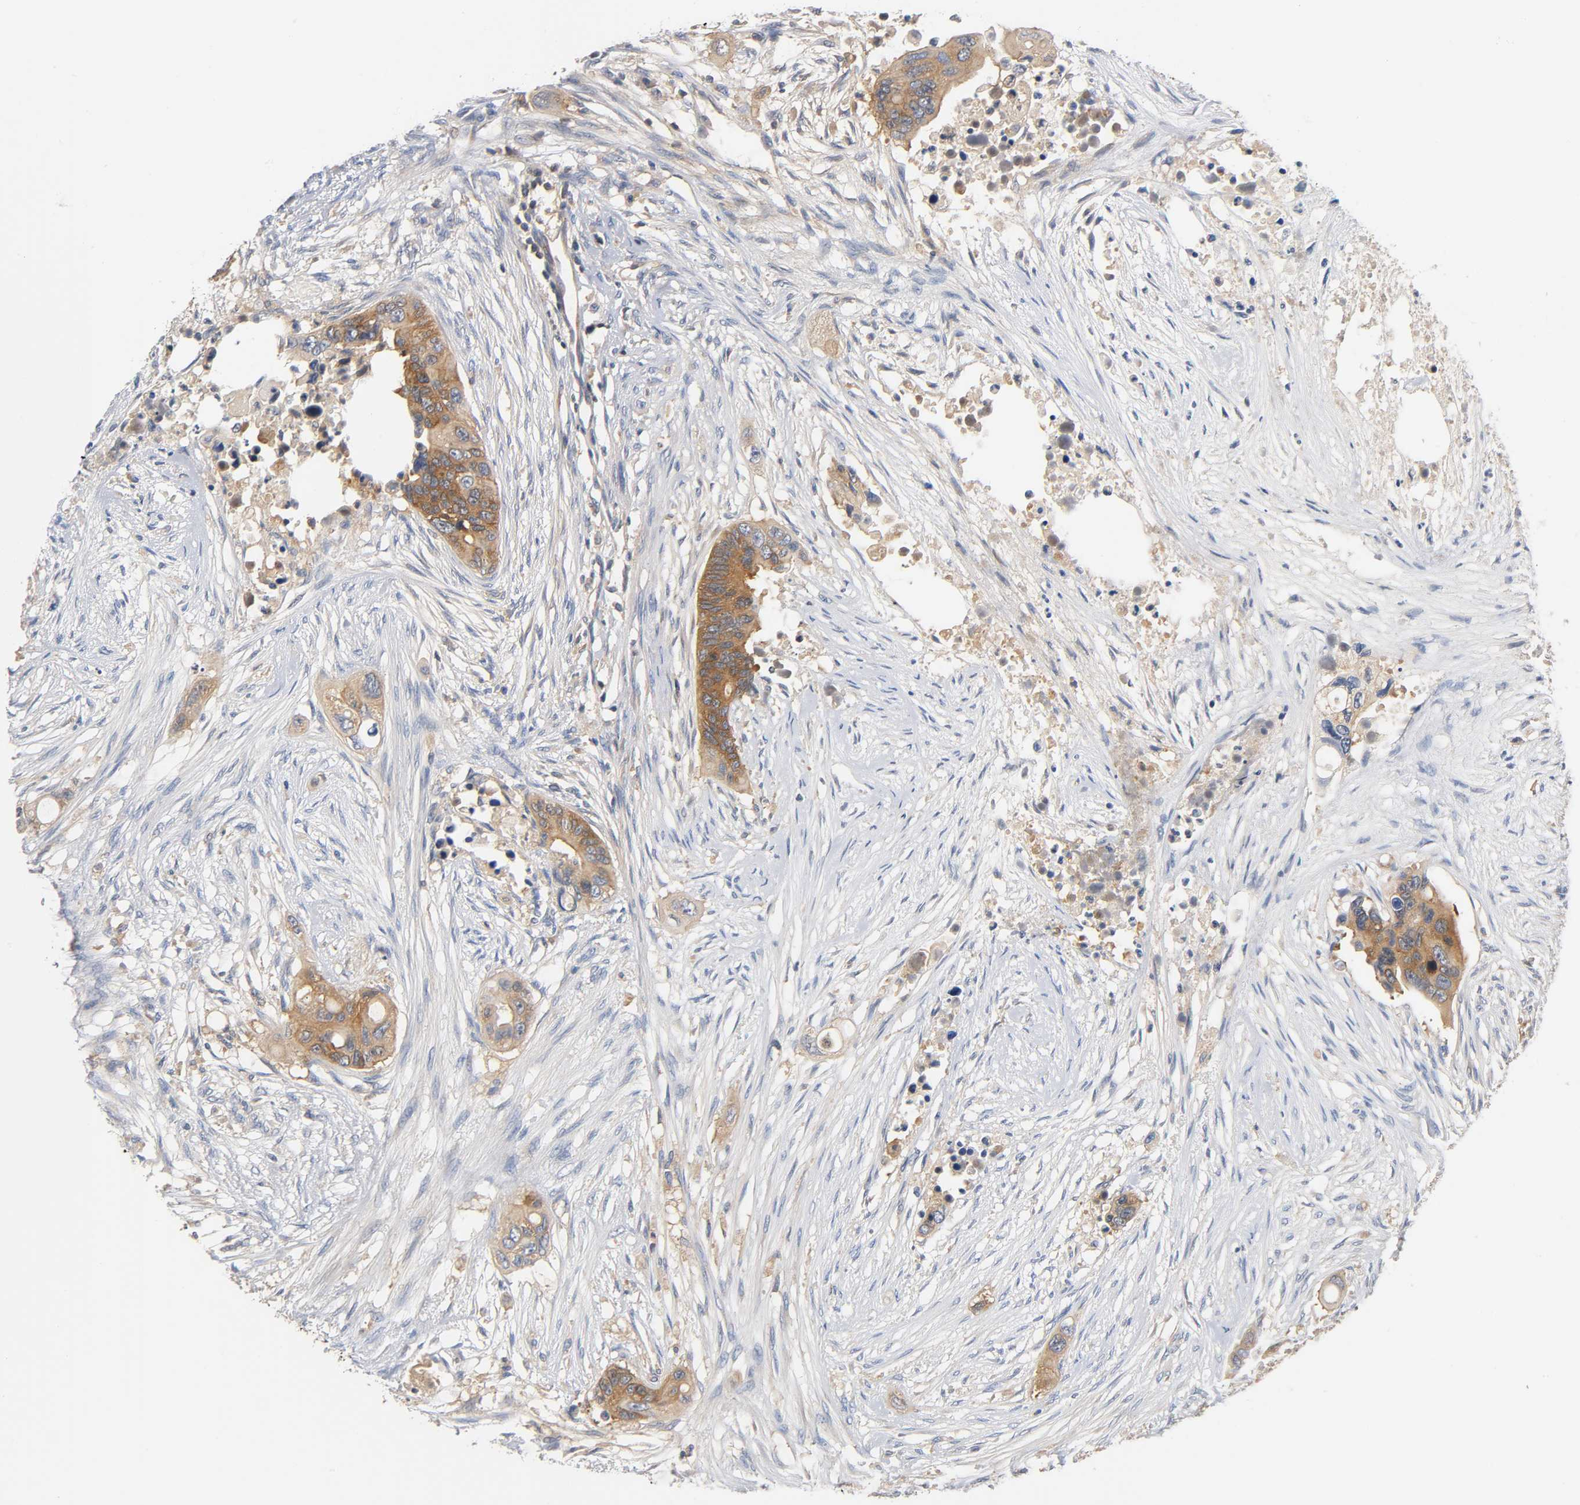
{"staining": {"intensity": "strong", "quantity": ">75%", "location": "cytoplasmic/membranous"}, "tissue": "colorectal cancer", "cell_type": "Tumor cells", "image_type": "cancer", "snomed": [{"axis": "morphology", "description": "Adenocarcinoma, NOS"}, {"axis": "topography", "description": "Colon"}], "caption": "Approximately >75% of tumor cells in human colorectal adenocarcinoma display strong cytoplasmic/membranous protein expression as visualized by brown immunohistochemical staining.", "gene": "PRKAB1", "patient": {"sex": "female", "age": 57}}